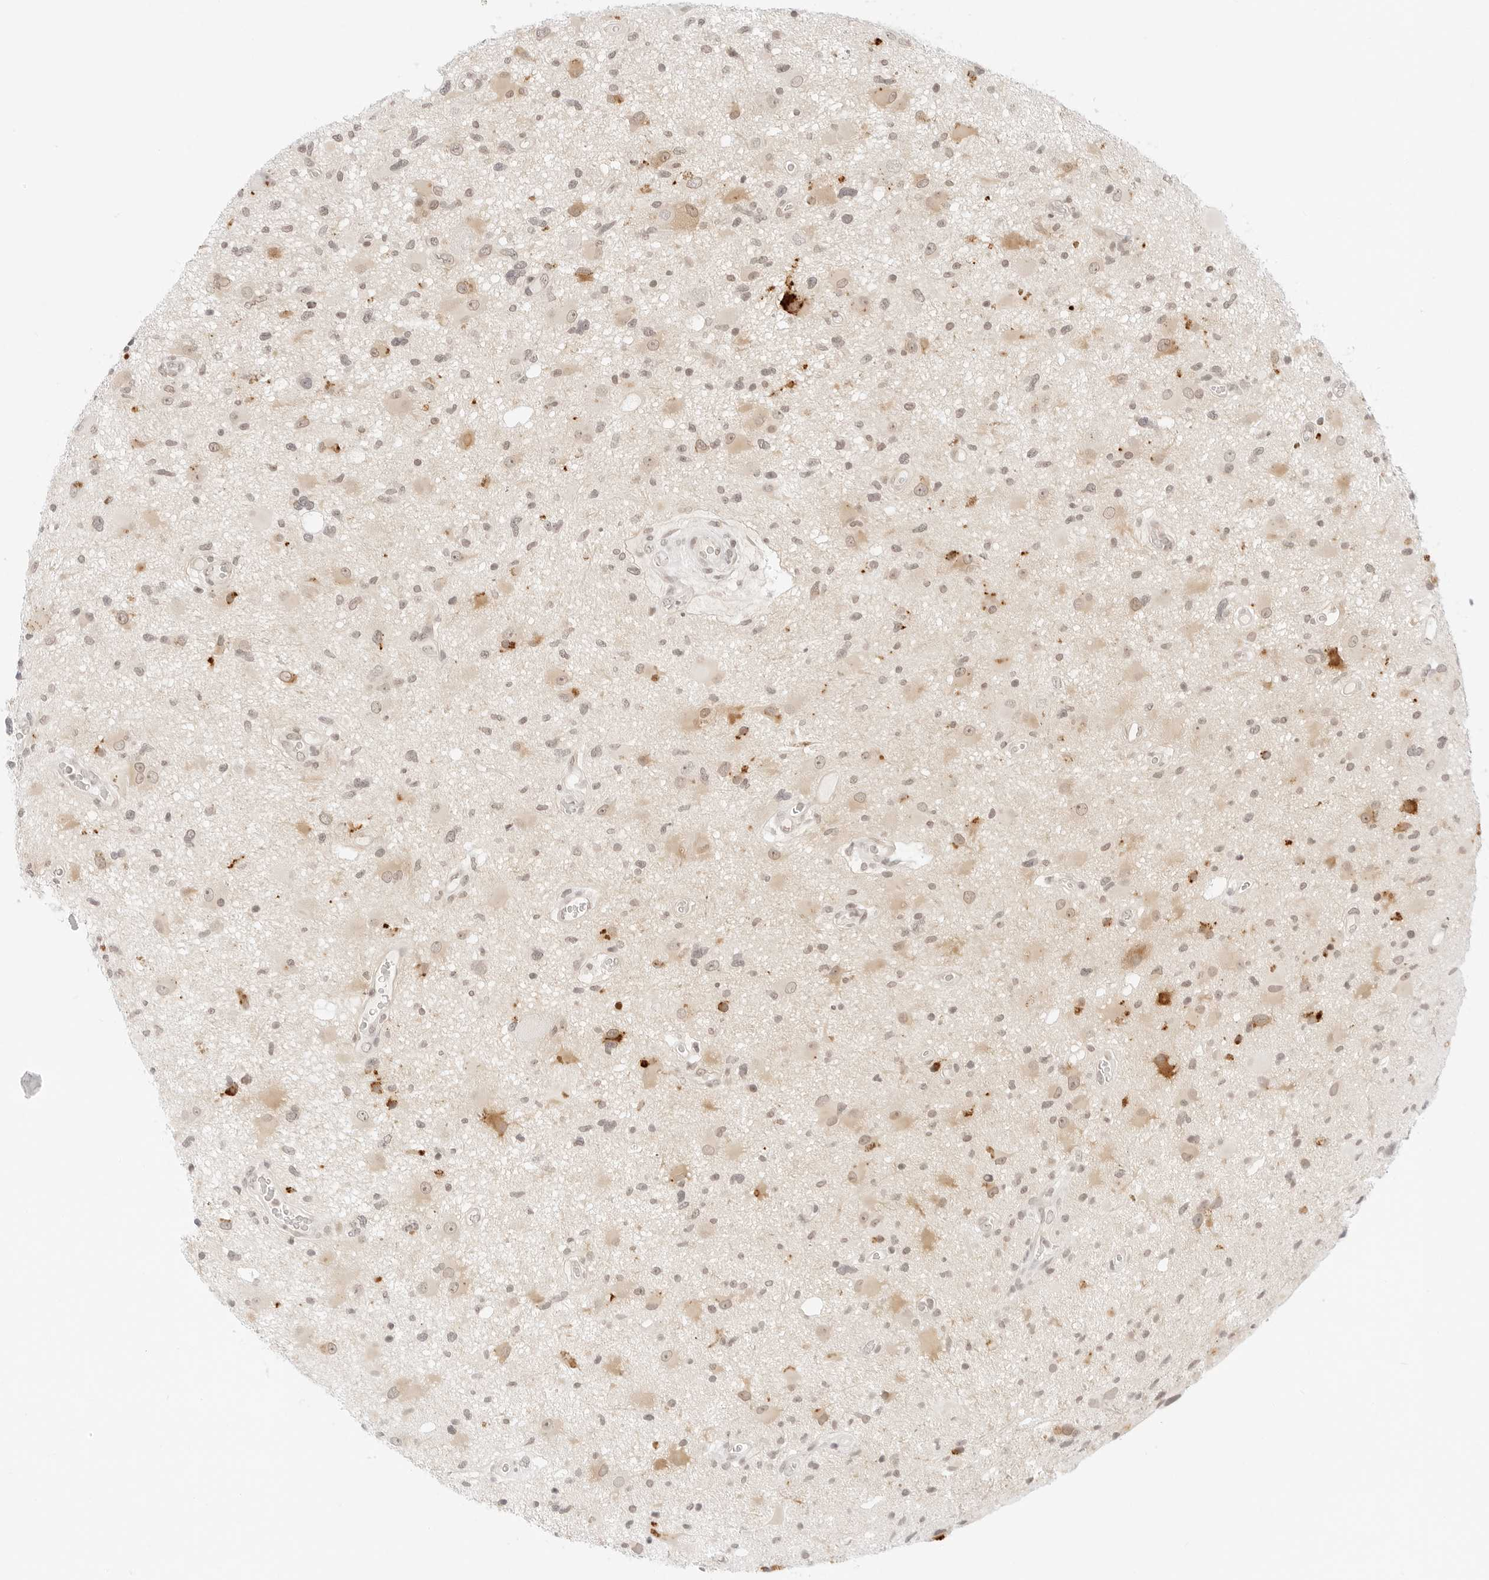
{"staining": {"intensity": "negative", "quantity": "none", "location": "none"}, "tissue": "glioma", "cell_type": "Tumor cells", "image_type": "cancer", "snomed": [{"axis": "morphology", "description": "Glioma, malignant, High grade"}, {"axis": "topography", "description": "Brain"}], "caption": "DAB immunohistochemical staining of high-grade glioma (malignant) demonstrates no significant staining in tumor cells. (DAB immunohistochemistry (IHC) with hematoxylin counter stain).", "gene": "POLR3C", "patient": {"sex": "male", "age": 33}}